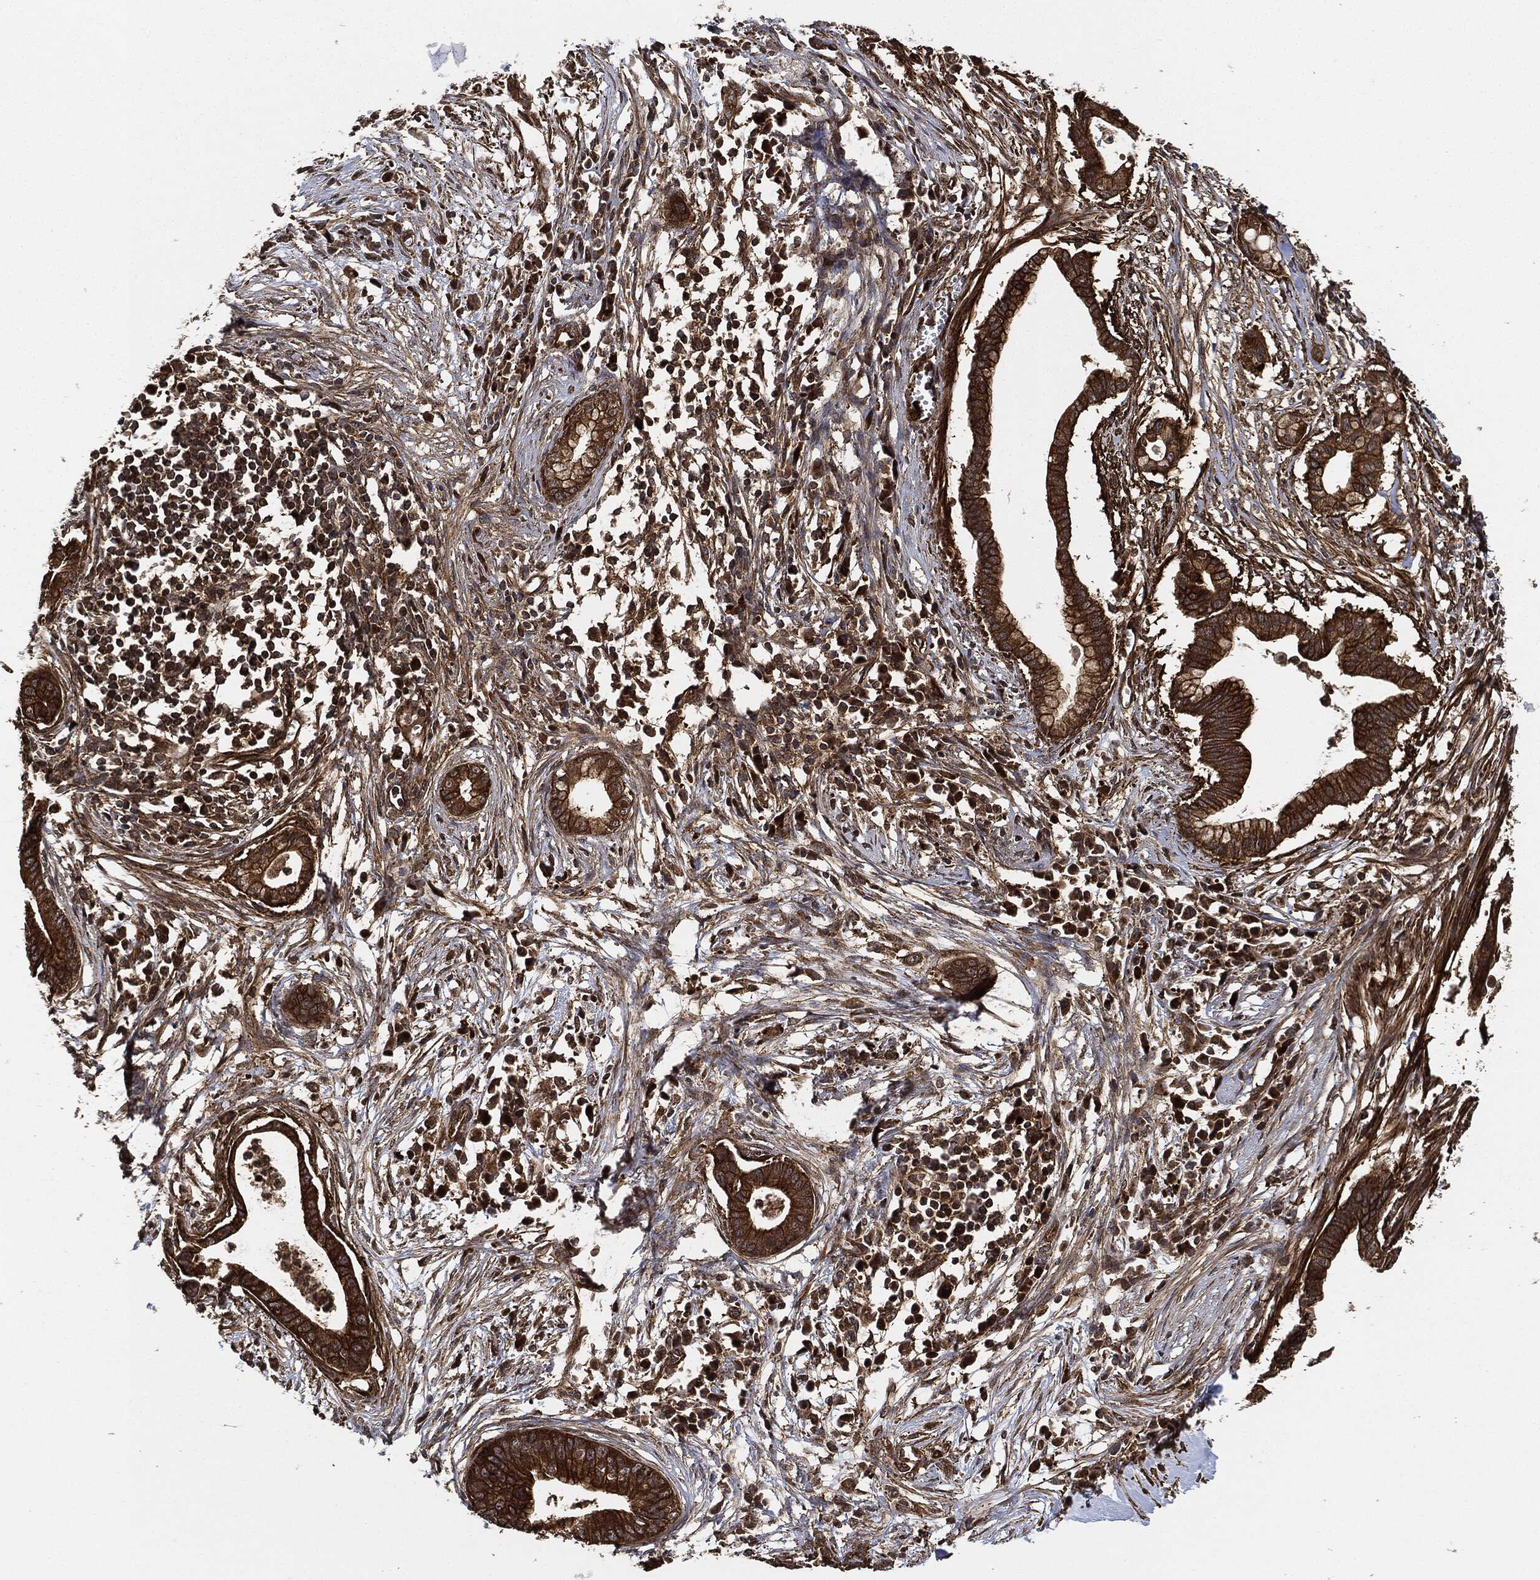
{"staining": {"intensity": "strong", "quantity": ">75%", "location": "cytoplasmic/membranous"}, "tissue": "pancreatic cancer", "cell_type": "Tumor cells", "image_type": "cancer", "snomed": [{"axis": "morphology", "description": "Normal tissue, NOS"}, {"axis": "morphology", "description": "Adenocarcinoma, NOS"}, {"axis": "topography", "description": "Pancreas"}], "caption": "High-magnification brightfield microscopy of pancreatic adenocarcinoma stained with DAB (brown) and counterstained with hematoxylin (blue). tumor cells exhibit strong cytoplasmic/membranous positivity is present in about>75% of cells.", "gene": "CEP290", "patient": {"sex": "female", "age": 58}}